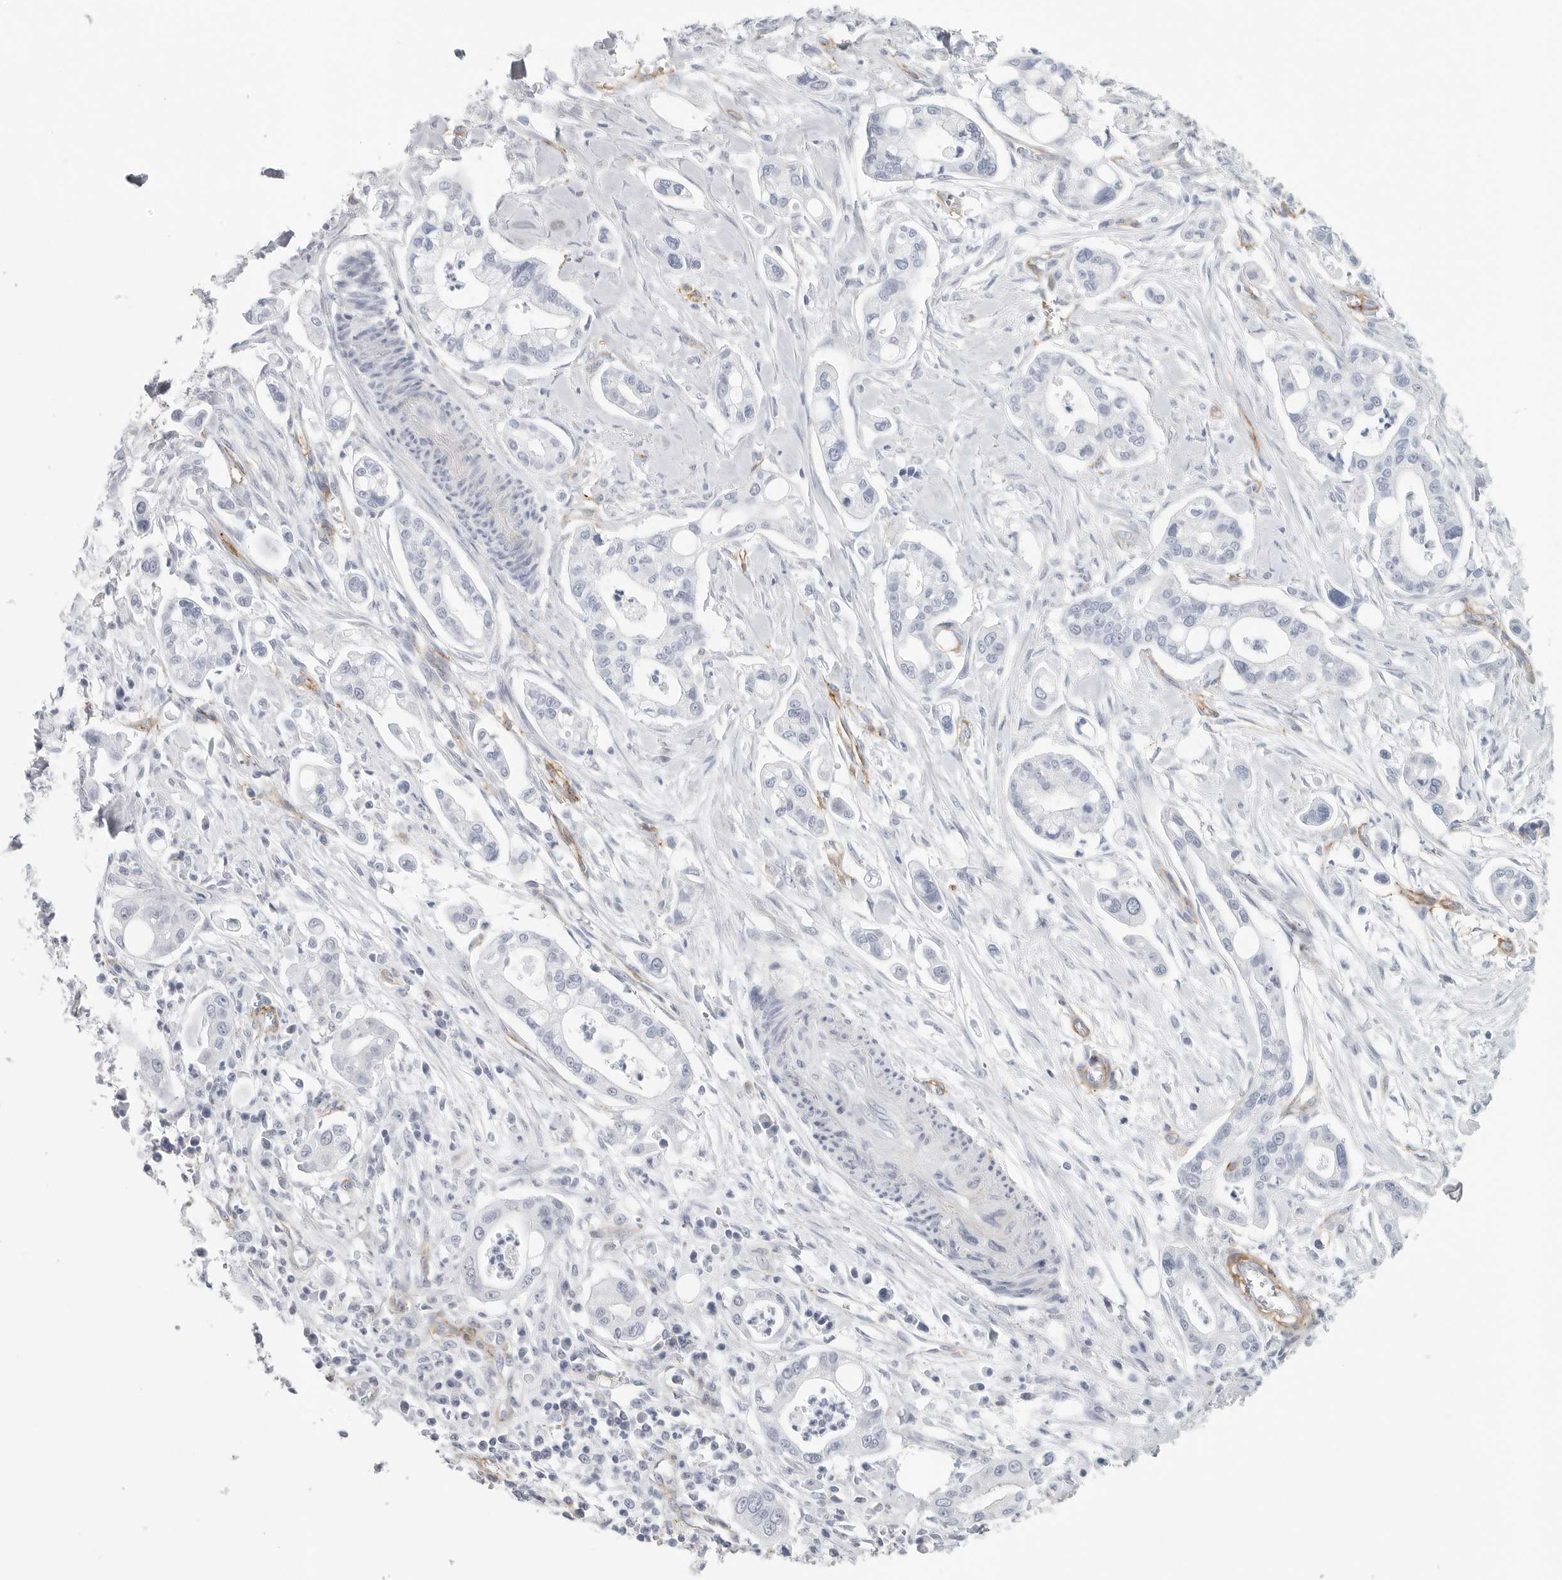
{"staining": {"intensity": "negative", "quantity": "none", "location": "none"}, "tissue": "pancreatic cancer", "cell_type": "Tumor cells", "image_type": "cancer", "snomed": [{"axis": "morphology", "description": "Adenocarcinoma, NOS"}, {"axis": "topography", "description": "Pancreas"}], "caption": "DAB (3,3'-diaminobenzidine) immunohistochemical staining of human adenocarcinoma (pancreatic) demonstrates no significant staining in tumor cells.", "gene": "TNR", "patient": {"sex": "male", "age": 68}}